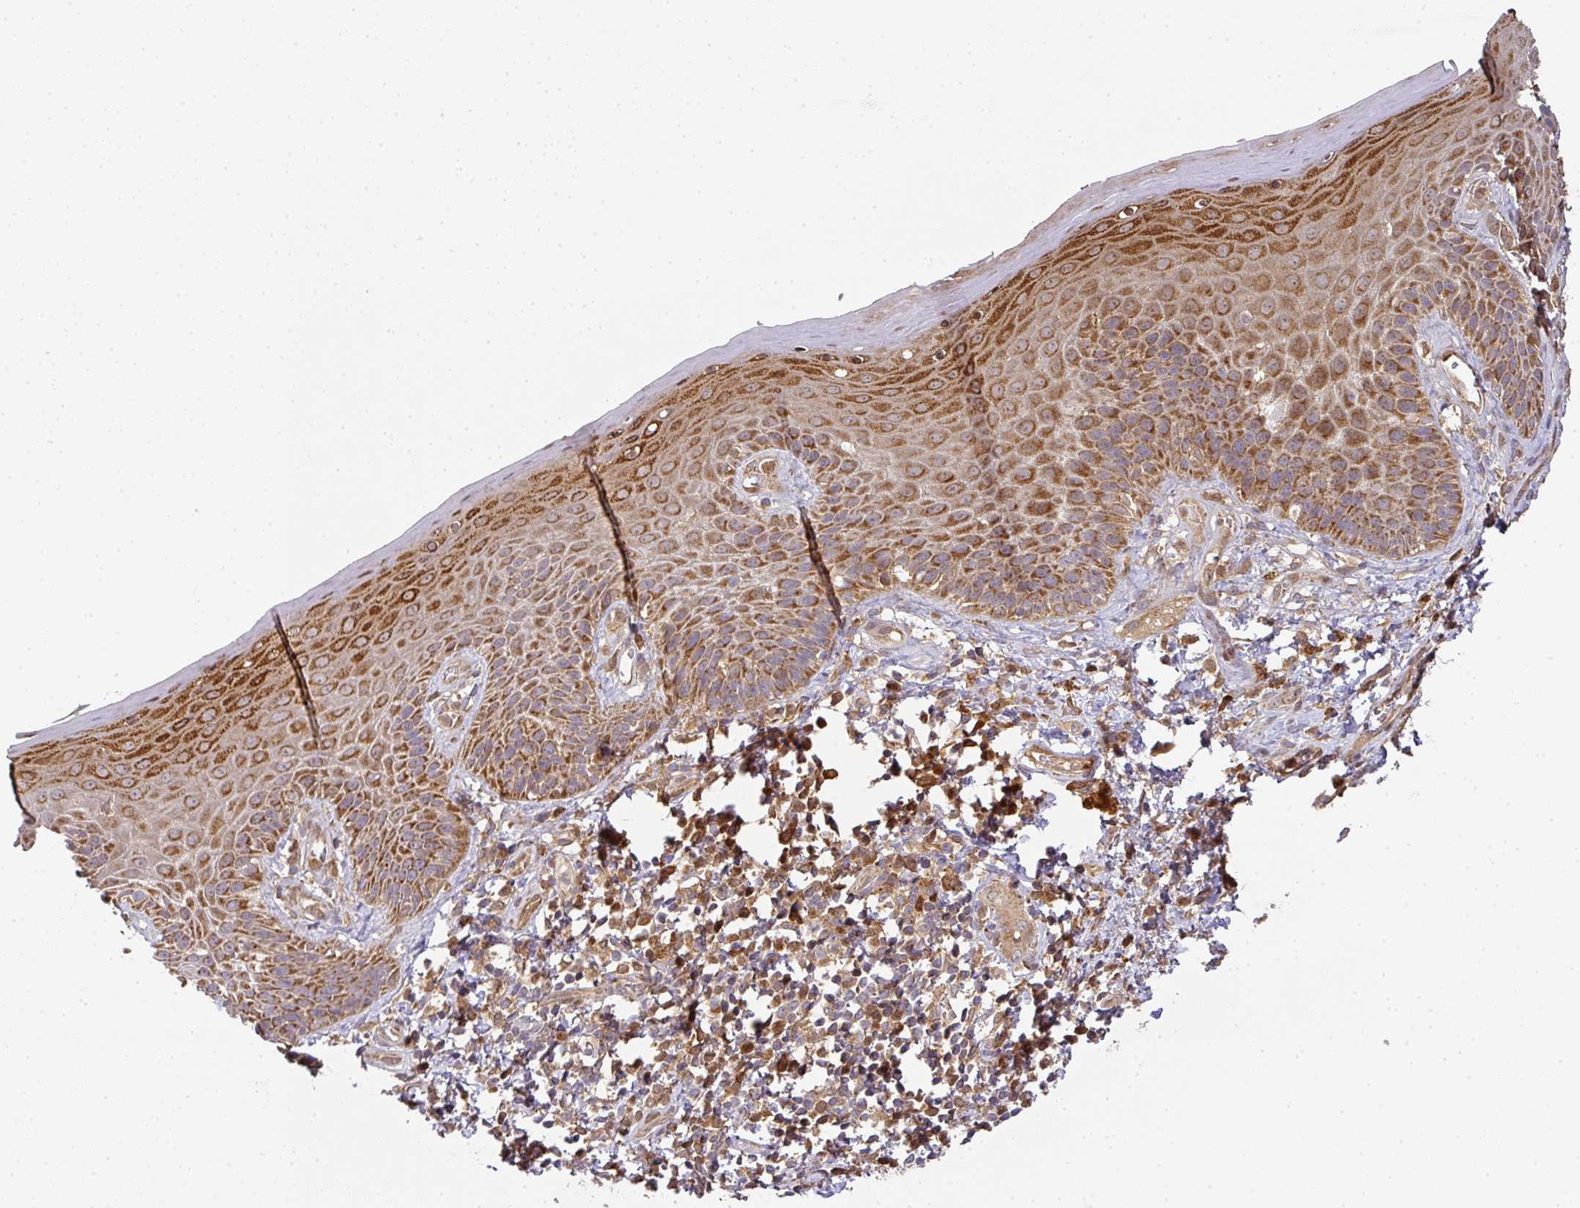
{"staining": {"intensity": "strong", "quantity": ">75%", "location": "cytoplasmic/membranous"}, "tissue": "skin", "cell_type": "Epidermal cells", "image_type": "normal", "snomed": [{"axis": "morphology", "description": "Normal tissue, NOS"}, {"axis": "topography", "description": "Anal"}, {"axis": "topography", "description": "Peripheral nerve tissue"}], "caption": "A brown stain labels strong cytoplasmic/membranous expression of a protein in epidermal cells of normal skin. (DAB (3,3'-diaminobenzidine) IHC, brown staining for protein, blue staining for nuclei).", "gene": "MALSU1", "patient": {"sex": "male", "age": 53}}